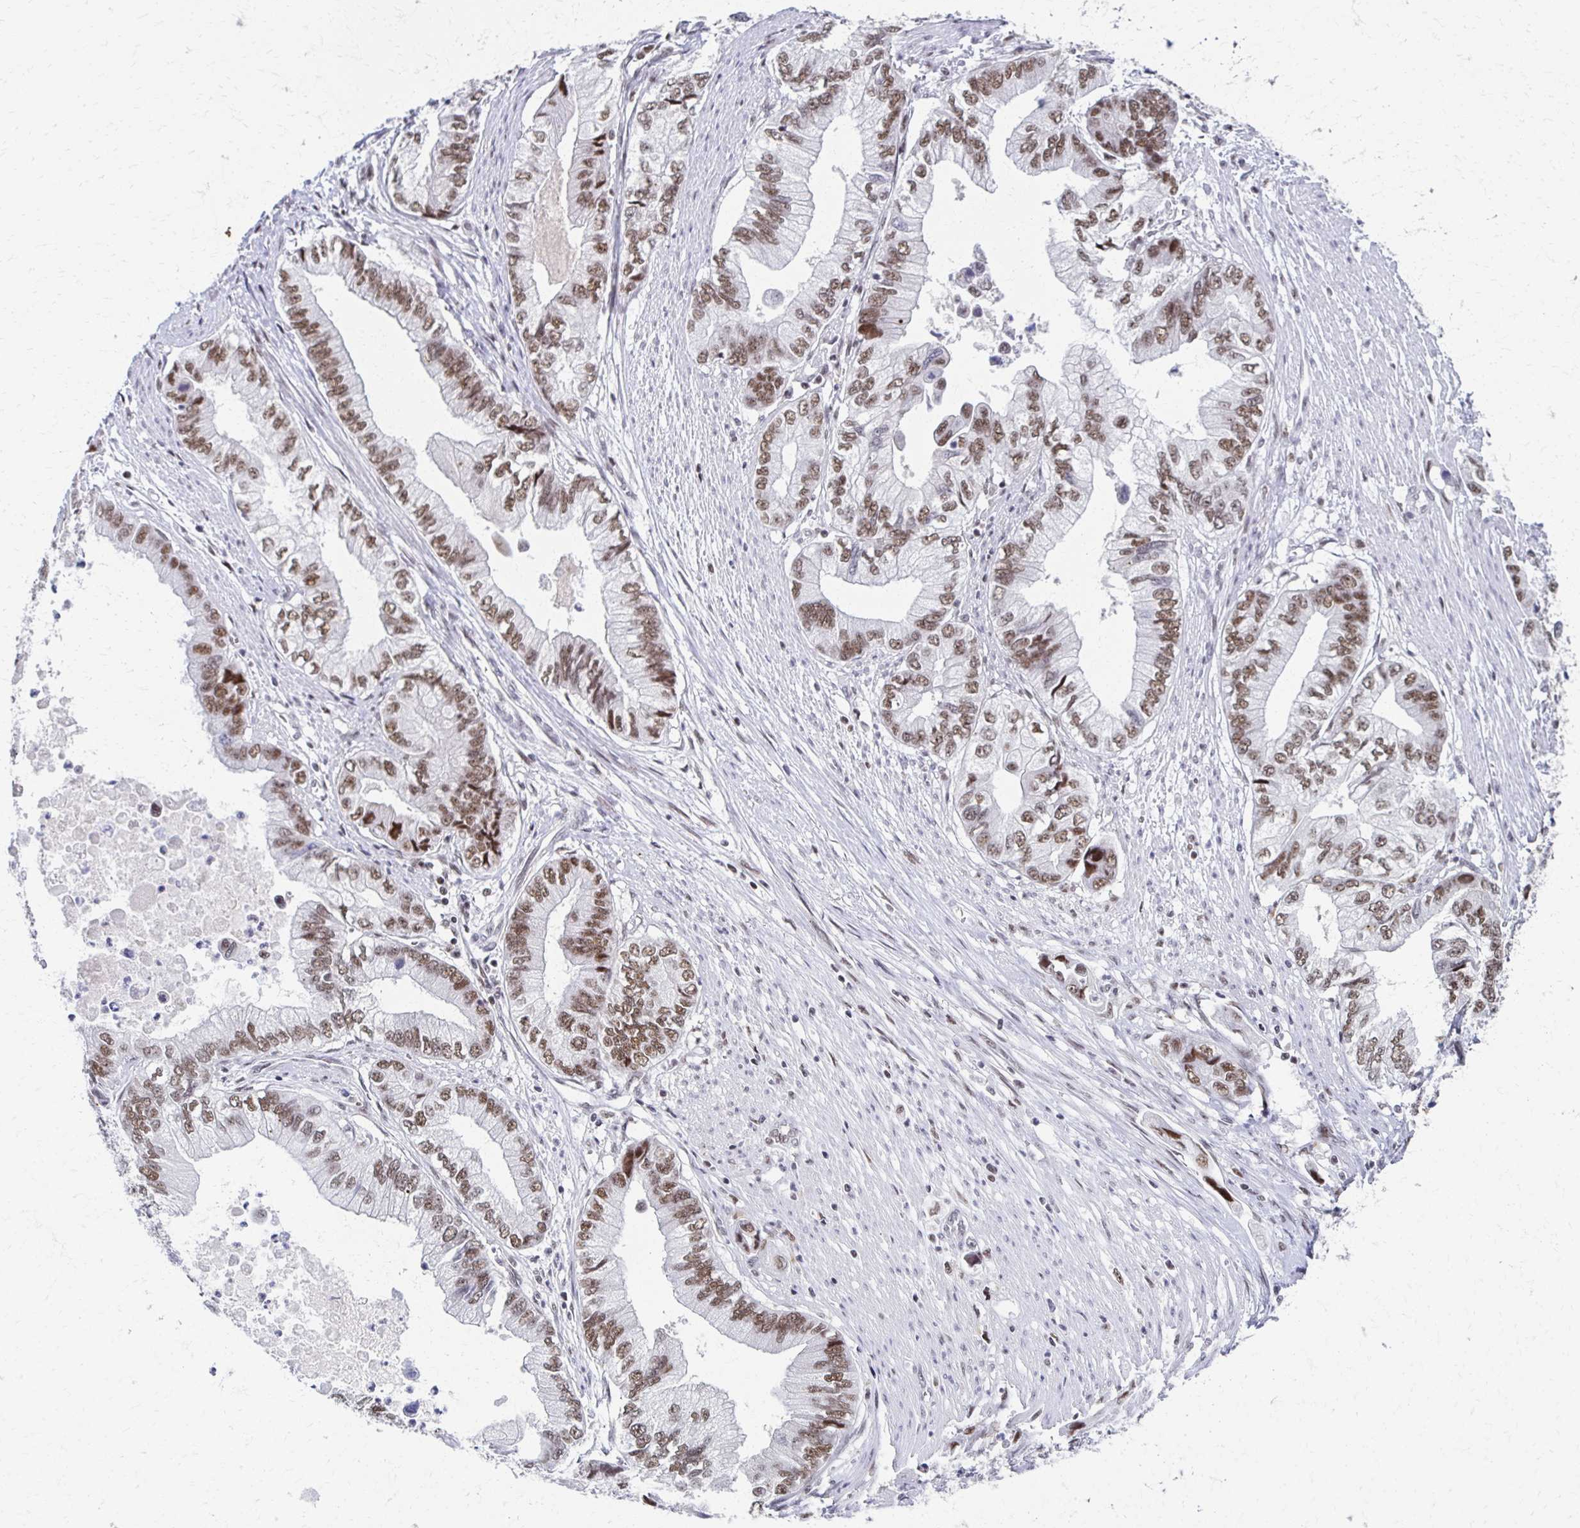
{"staining": {"intensity": "moderate", "quantity": ">75%", "location": "nuclear"}, "tissue": "stomach cancer", "cell_type": "Tumor cells", "image_type": "cancer", "snomed": [{"axis": "morphology", "description": "Adenocarcinoma, NOS"}, {"axis": "topography", "description": "Pancreas"}, {"axis": "topography", "description": "Stomach, upper"}], "caption": "A photomicrograph showing moderate nuclear positivity in approximately >75% of tumor cells in stomach cancer, as visualized by brown immunohistochemical staining.", "gene": "IRF7", "patient": {"sex": "male", "age": 77}}